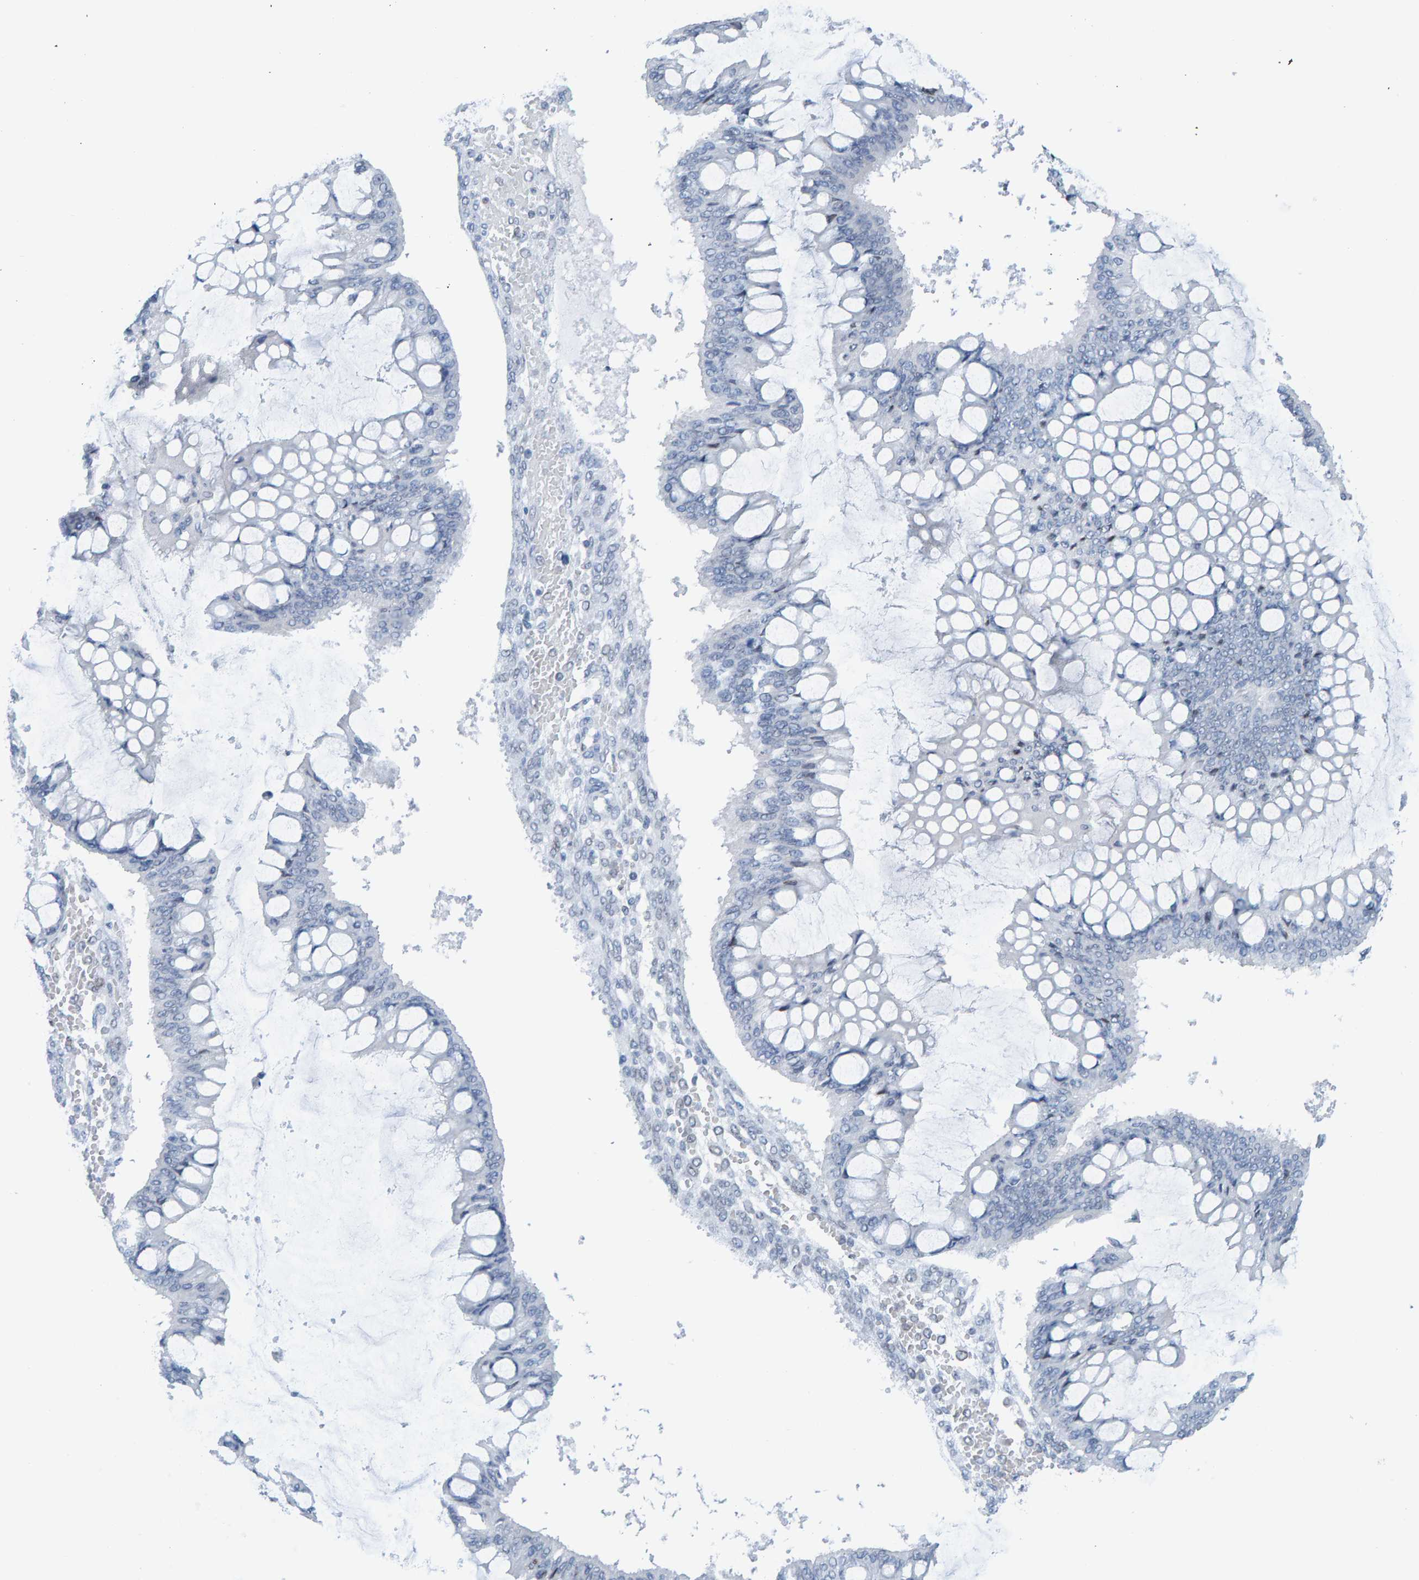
{"staining": {"intensity": "negative", "quantity": "none", "location": "none"}, "tissue": "ovarian cancer", "cell_type": "Tumor cells", "image_type": "cancer", "snomed": [{"axis": "morphology", "description": "Cystadenocarcinoma, mucinous, NOS"}, {"axis": "topography", "description": "Ovary"}], "caption": "An IHC image of ovarian cancer is shown. There is no staining in tumor cells of ovarian cancer.", "gene": "LMNB2", "patient": {"sex": "female", "age": 73}}